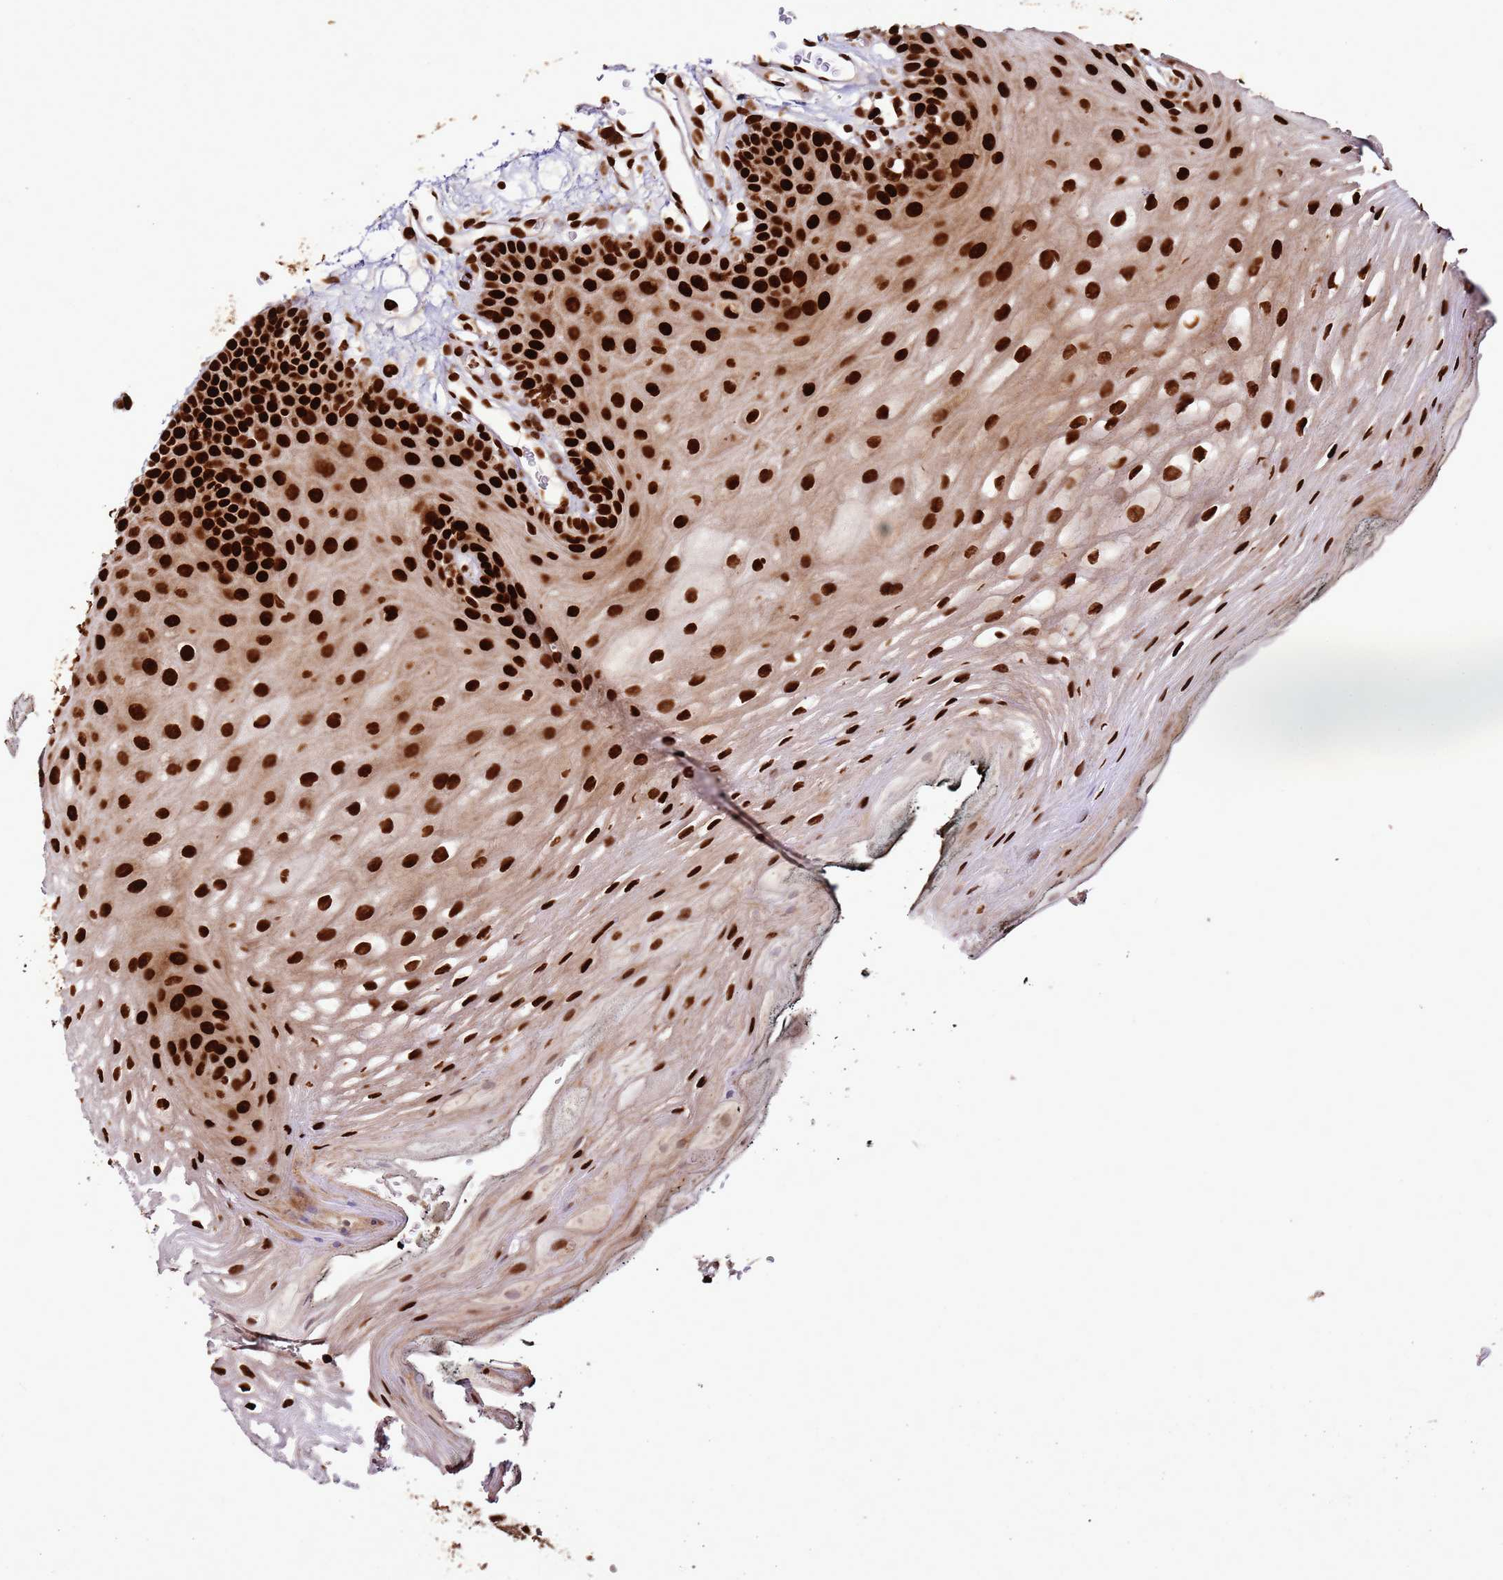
{"staining": {"intensity": "strong", "quantity": ">75%", "location": "nuclear"}, "tissue": "oral mucosa", "cell_type": "Squamous epithelial cells", "image_type": "normal", "snomed": [{"axis": "morphology", "description": "Normal tissue, NOS"}, {"axis": "topography", "description": "Oral tissue"}, {"axis": "topography", "description": "Tounge, NOS"}], "caption": "A high-resolution image shows immunohistochemistry staining of normal oral mucosa, which demonstrates strong nuclear positivity in about >75% of squamous epithelial cells.", "gene": "HNRNPAB", "patient": {"sex": "female", "age": 81}}